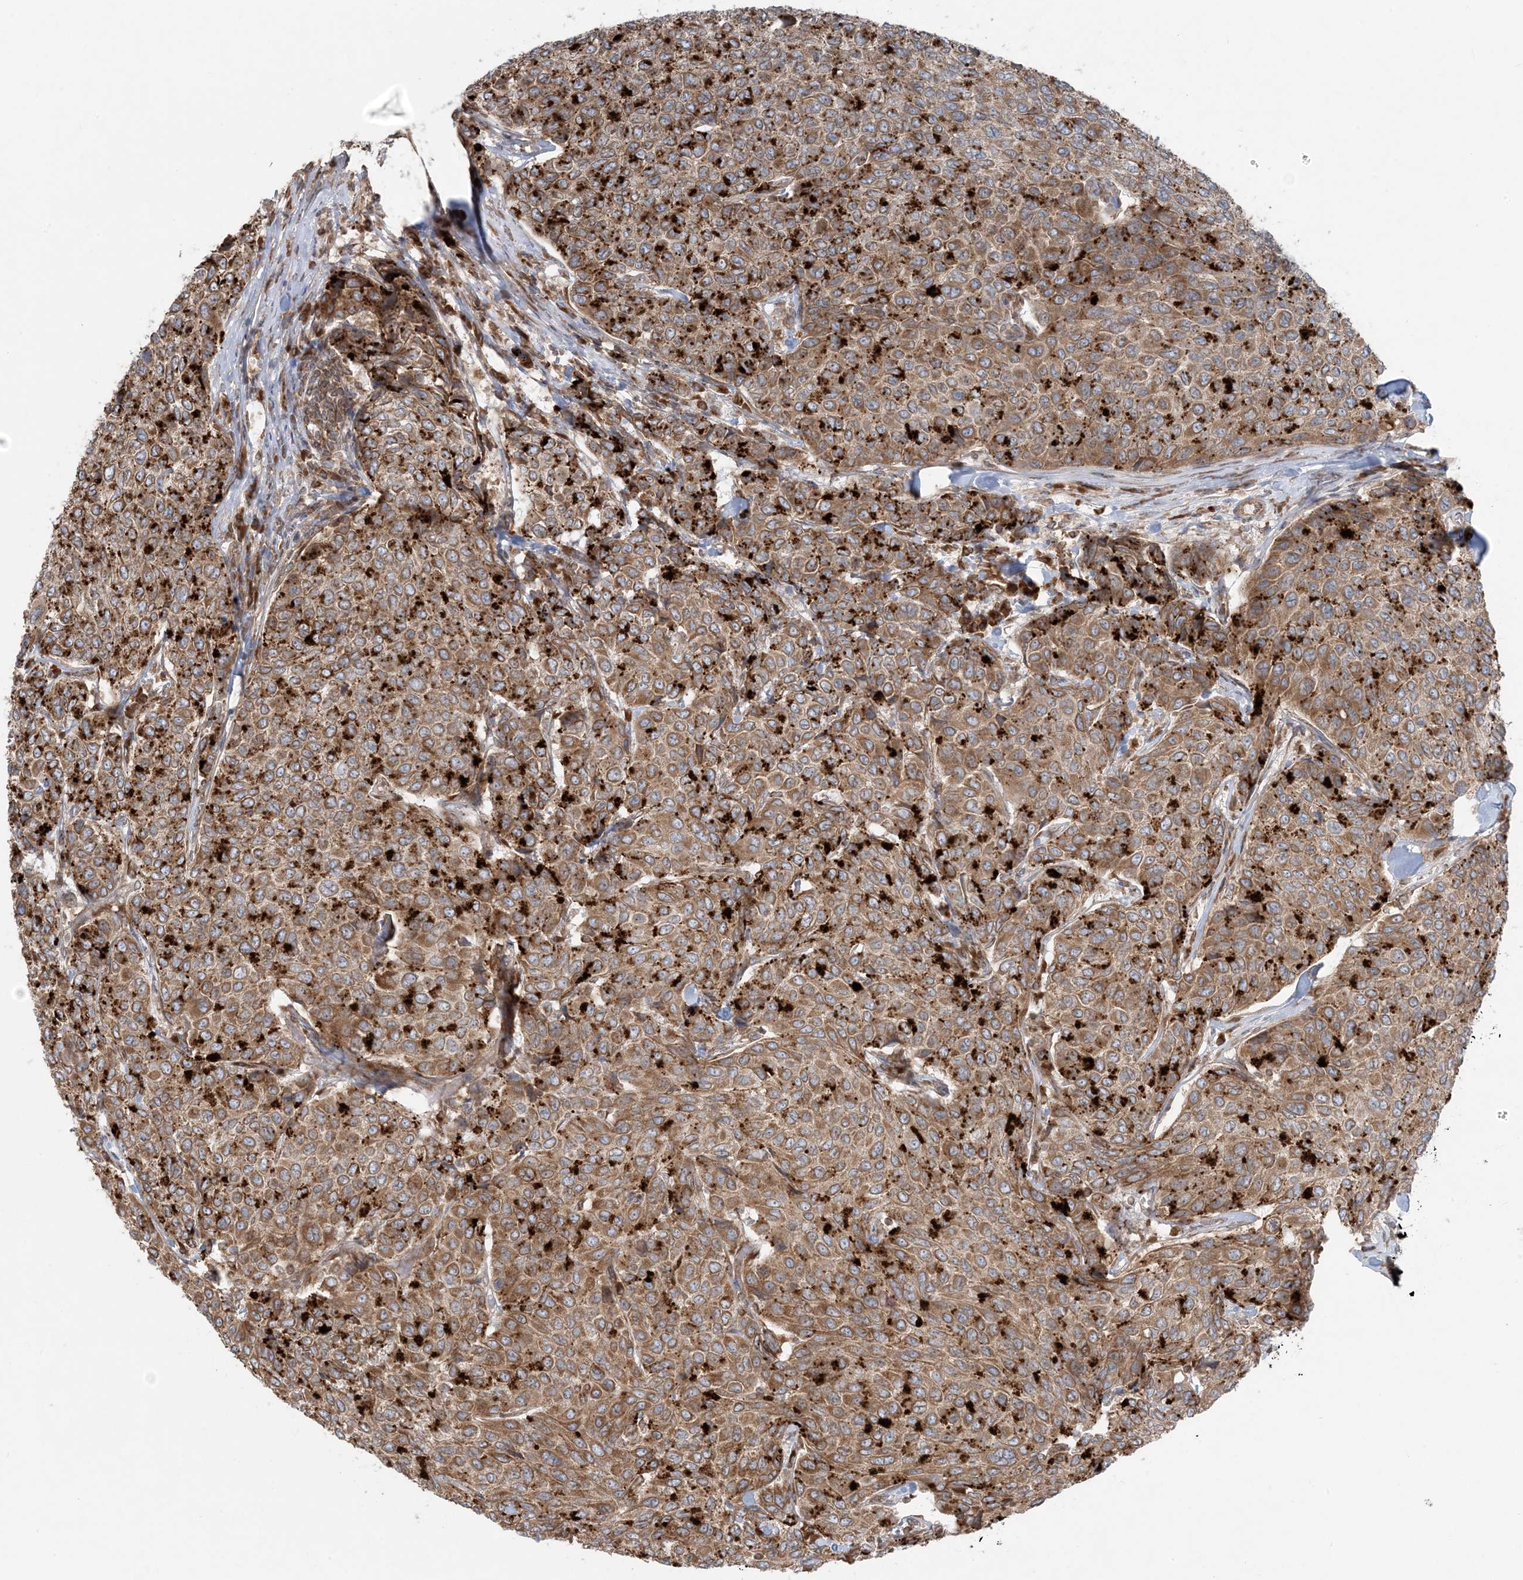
{"staining": {"intensity": "moderate", "quantity": ">75%", "location": "cytoplasmic/membranous"}, "tissue": "breast cancer", "cell_type": "Tumor cells", "image_type": "cancer", "snomed": [{"axis": "morphology", "description": "Duct carcinoma"}, {"axis": "topography", "description": "Breast"}], "caption": "Breast intraductal carcinoma stained for a protein demonstrates moderate cytoplasmic/membranous positivity in tumor cells. Using DAB (brown) and hematoxylin (blue) stains, captured at high magnification using brightfield microscopy.", "gene": "UBXN4", "patient": {"sex": "female", "age": 55}}